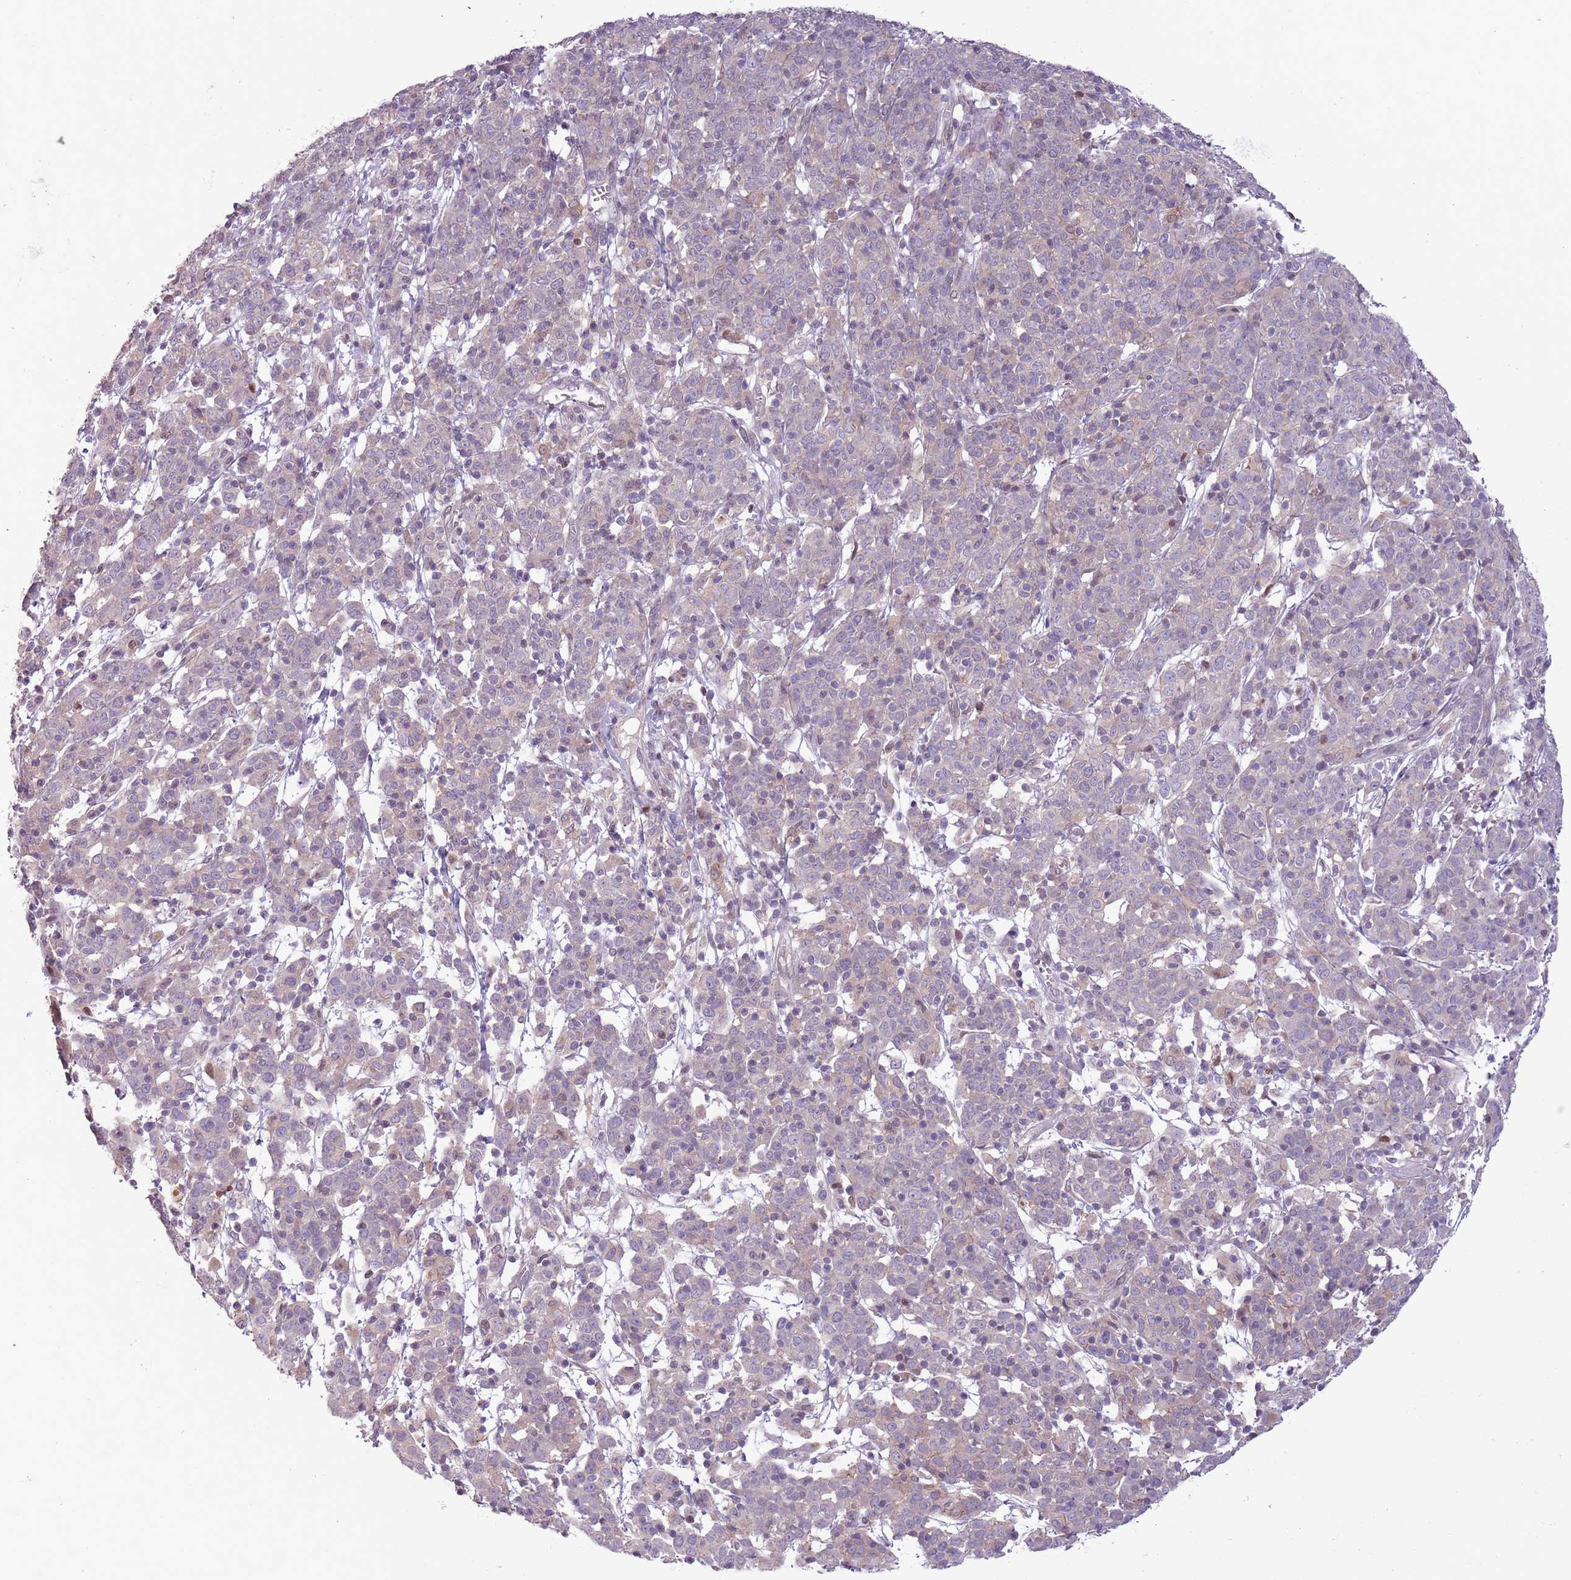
{"staining": {"intensity": "negative", "quantity": "none", "location": "none"}, "tissue": "cervical cancer", "cell_type": "Tumor cells", "image_type": "cancer", "snomed": [{"axis": "morphology", "description": "Squamous cell carcinoma, NOS"}, {"axis": "topography", "description": "Cervix"}], "caption": "The photomicrograph reveals no significant expression in tumor cells of cervical cancer.", "gene": "CCND2", "patient": {"sex": "female", "age": 67}}